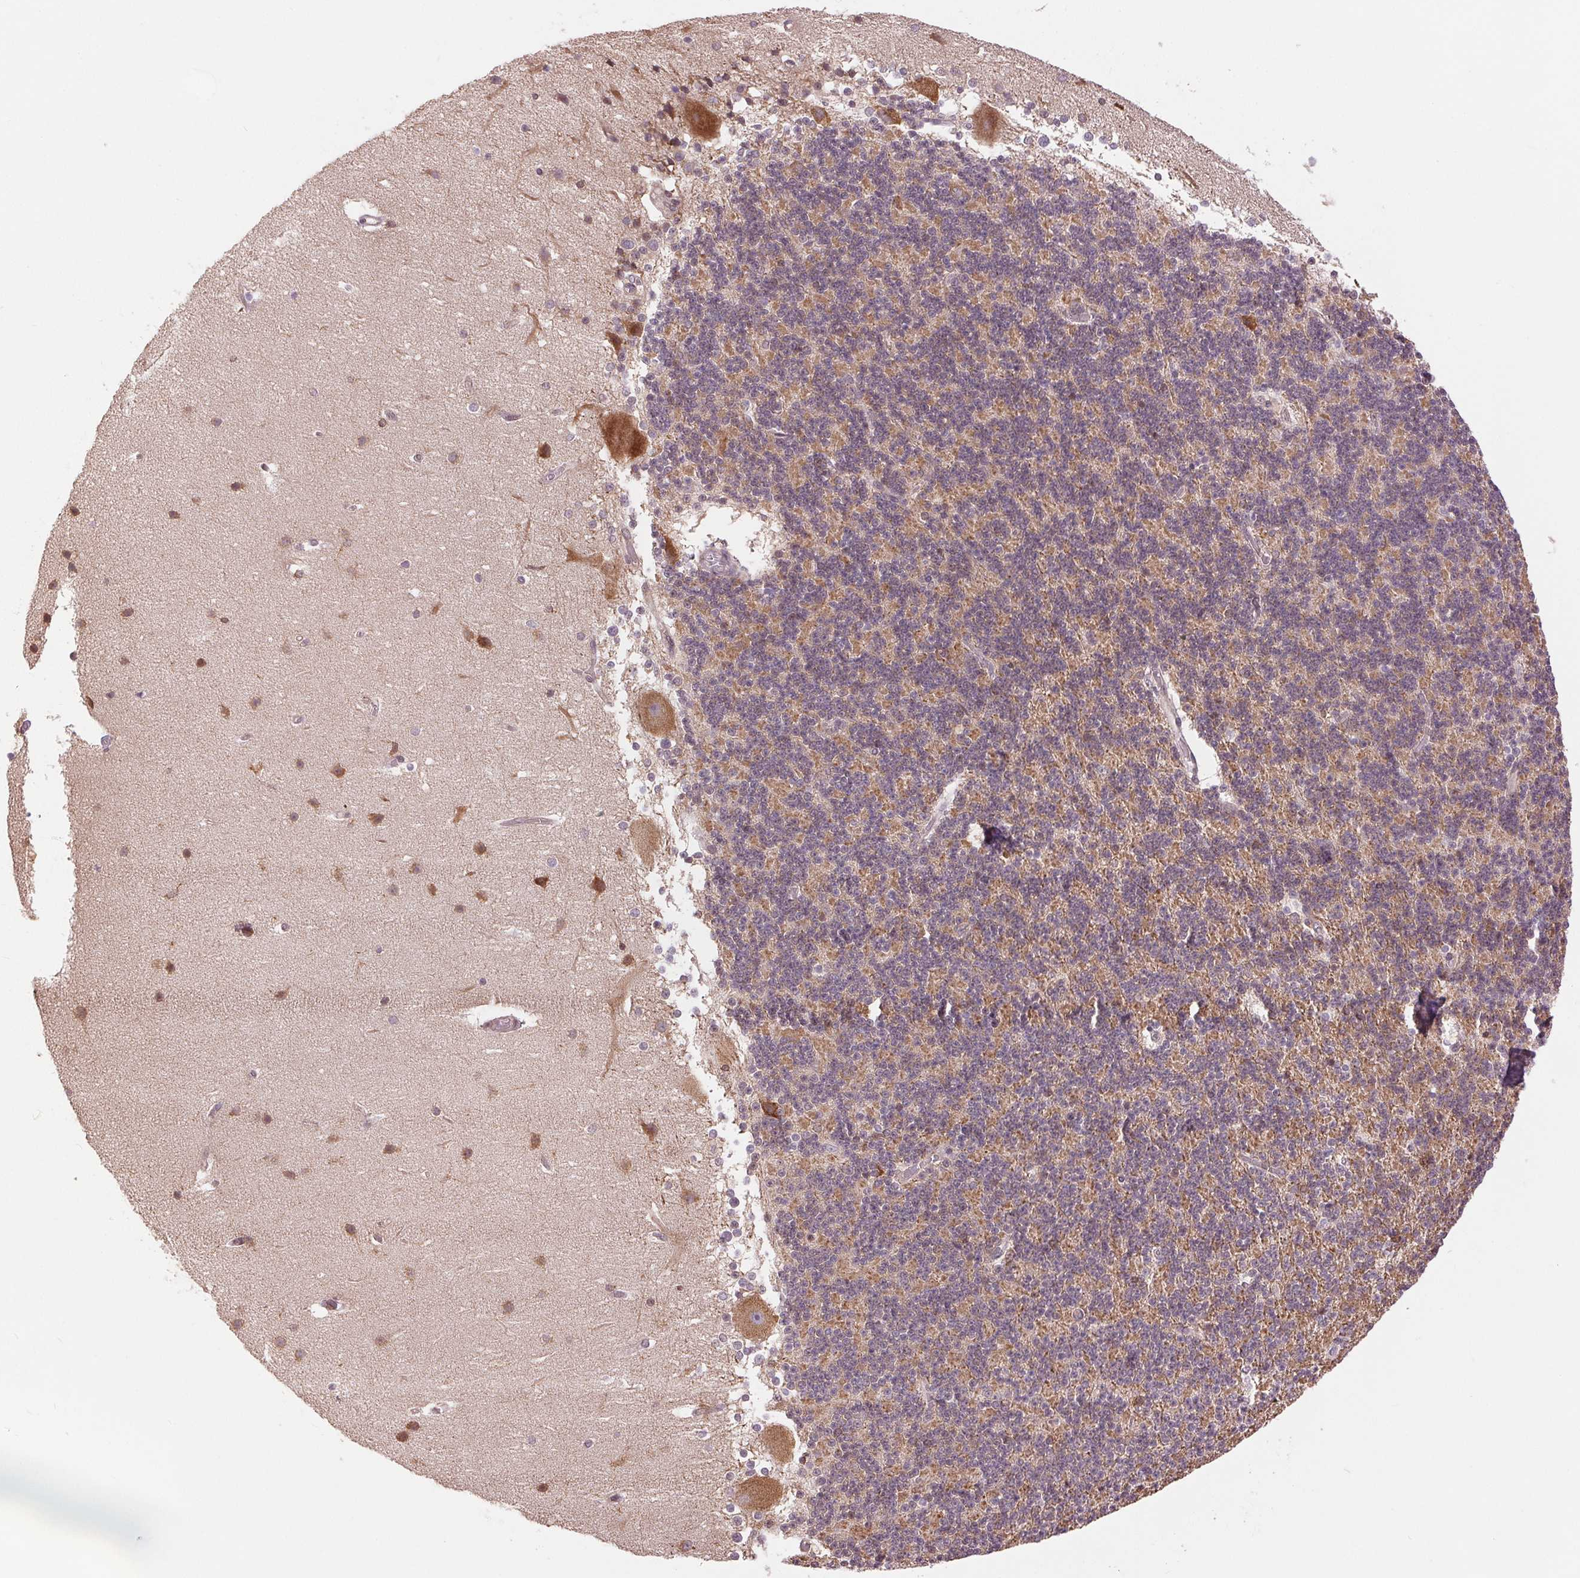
{"staining": {"intensity": "moderate", "quantity": "25%-75%", "location": "cytoplasmic/membranous"}, "tissue": "cerebellum", "cell_type": "Cells in granular layer", "image_type": "normal", "snomed": [{"axis": "morphology", "description": "Normal tissue, NOS"}, {"axis": "topography", "description": "Cerebellum"}], "caption": "Immunohistochemistry (IHC) micrograph of normal cerebellum stained for a protein (brown), which exhibits medium levels of moderate cytoplasmic/membranous expression in about 25%-75% of cells in granular layer.", "gene": "BTF3L4", "patient": {"sex": "female", "age": 19}}